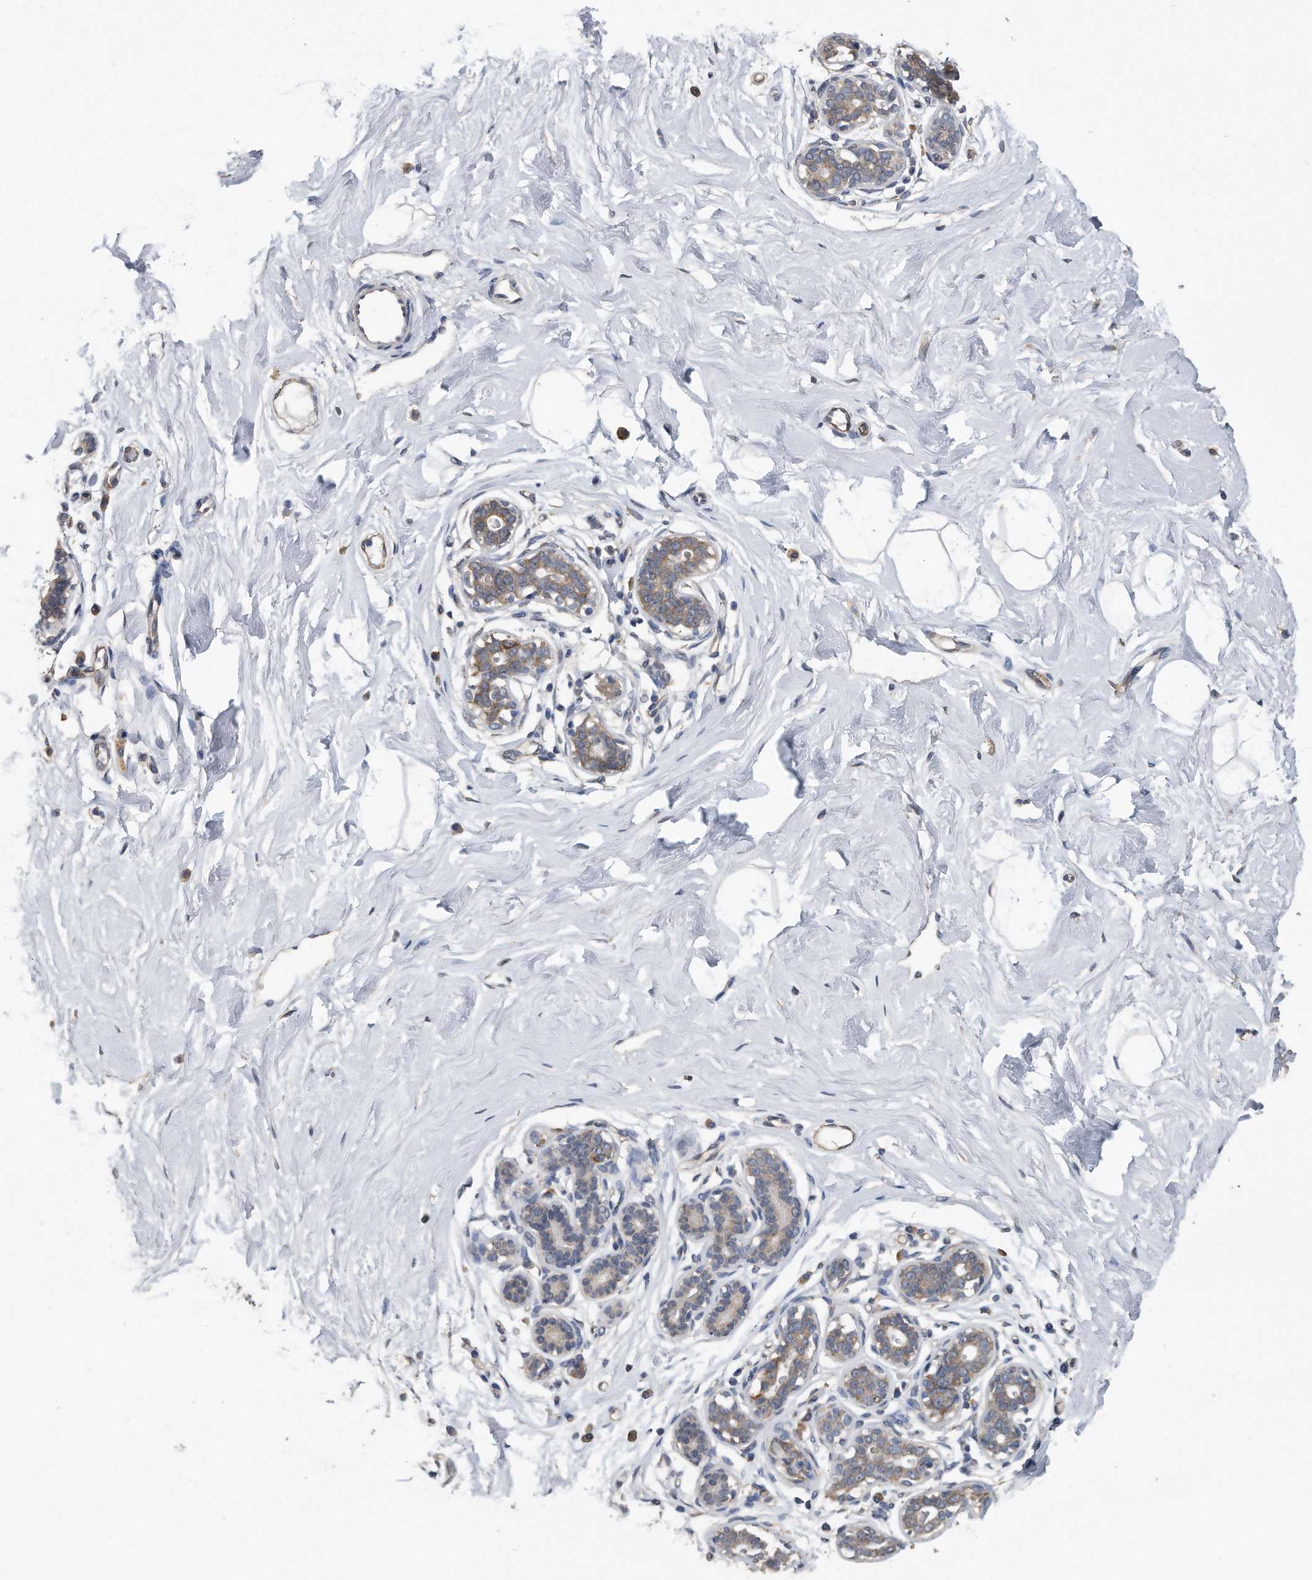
{"staining": {"intensity": "negative", "quantity": "none", "location": "none"}, "tissue": "breast", "cell_type": "Adipocytes", "image_type": "normal", "snomed": [{"axis": "morphology", "description": "Normal tissue, NOS"}, {"axis": "morphology", "description": "Adenoma, NOS"}, {"axis": "topography", "description": "Breast"}], "caption": "Histopathology image shows no protein expression in adipocytes of normal breast. Brightfield microscopy of IHC stained with DAB (brown) and hematoxylin (blue), captured at high magnification.", "gene": "PCLO", "patient": {"sex": "female", "age": 23}}